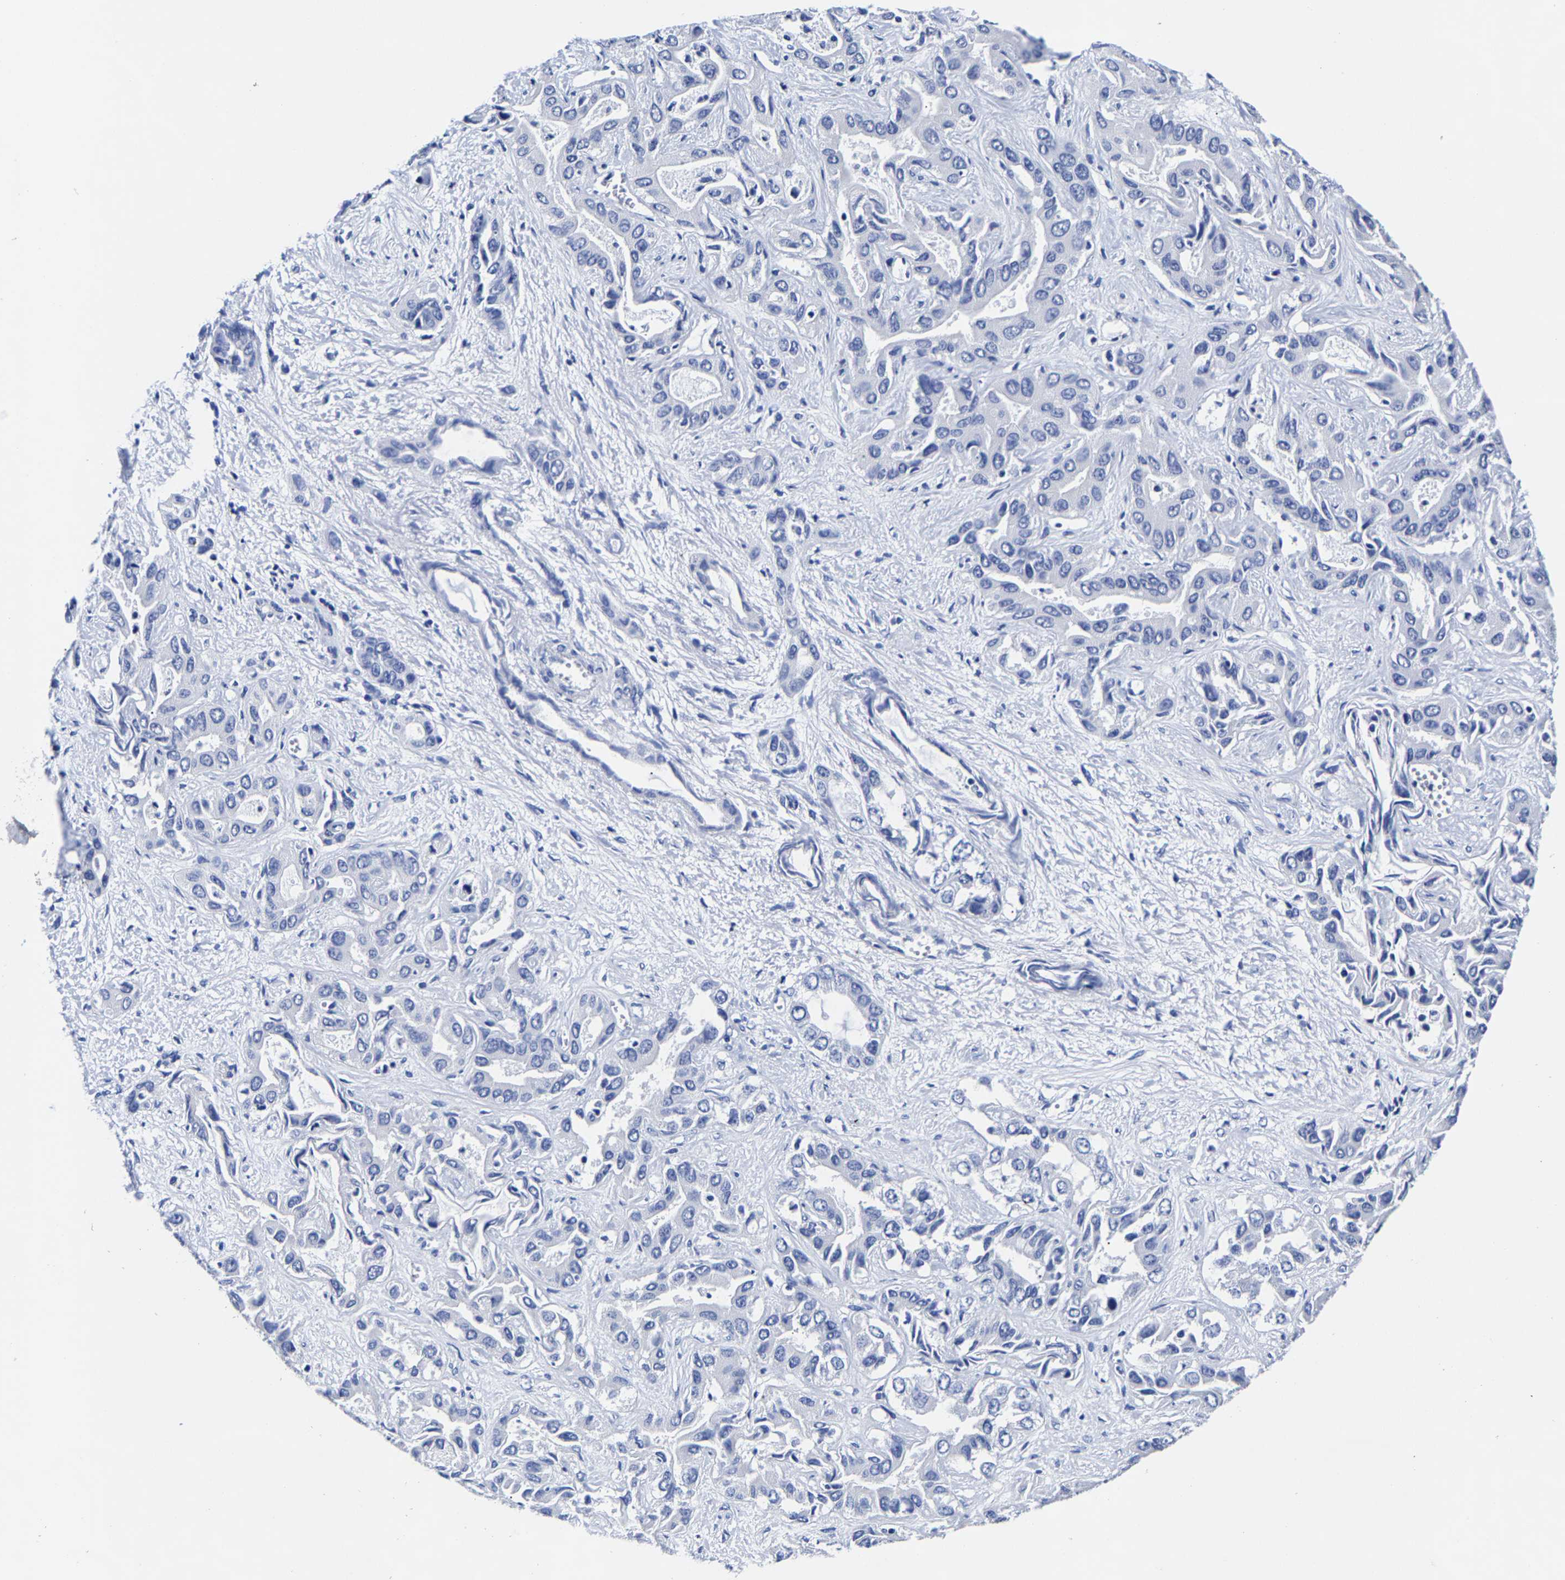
{"staining": {"intensity": "negative", "quantity": "none", "location": "none"}, "tissue": "liver cancer", "cell_type": "Tumor cells", "image_type": "cancer", "snomed": [{"axis": "morphology", "description": "Cholangiocarcinoma"}, {"axis": "topography", "description": "Liver"}], "caption": "Histopathology image shows no significant protein staining in tumor cells of liver cholangiocarcinoma.", "gene": "CPA2", "patient": {"sex": "female", "age": 52}}